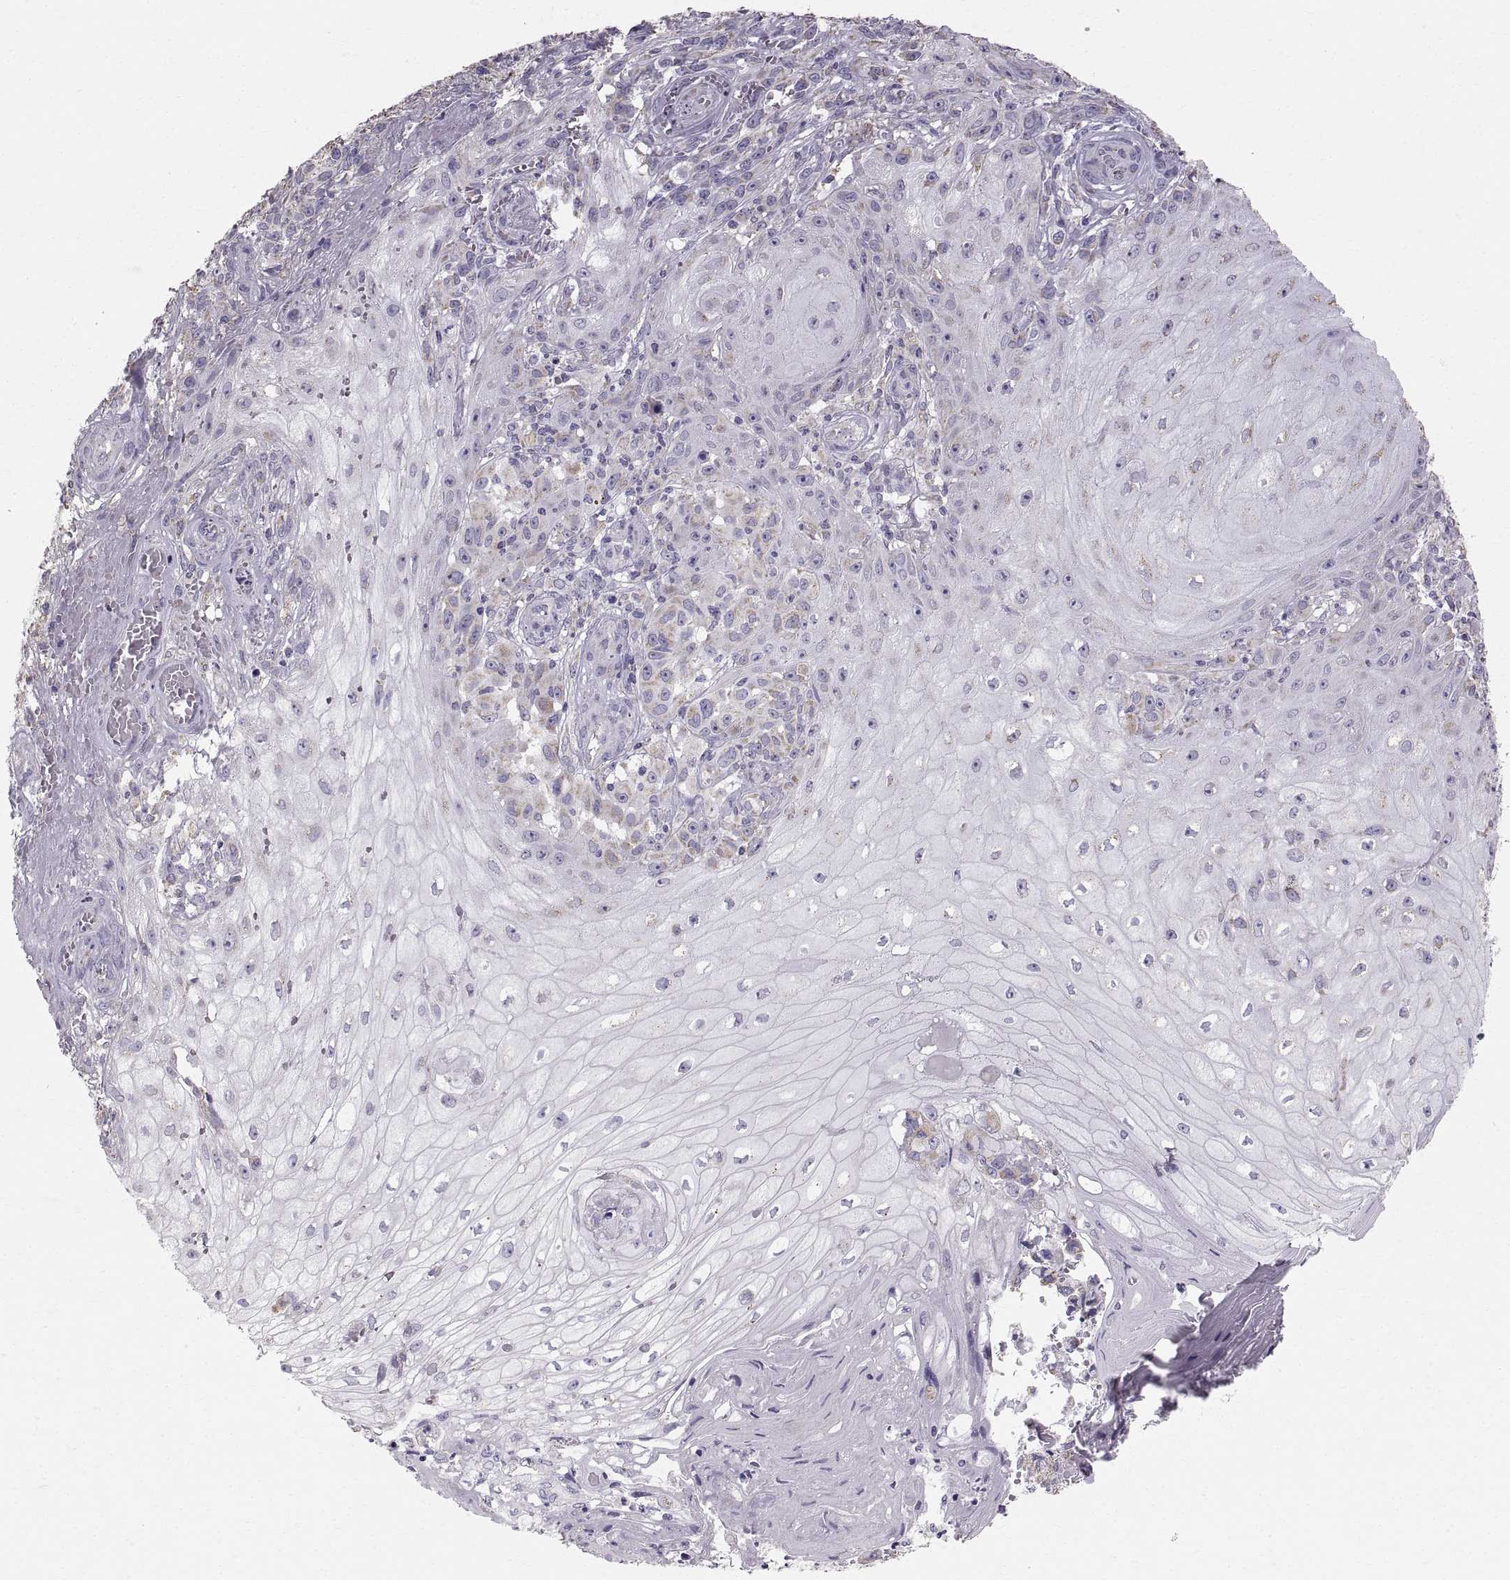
{"staining": {"intensity": "weak", "quantity": "25%-75%", "location": "cytoplasmic/membranous"}, "tissue": "melanoma", "cell_type": "Tumor cells", "image_type": "cancer", "snomed": [{"axis": "morphology", "description": "Malignant melanoma, NOS"}, {"axis": "topography", "description": "Skin"}], "caption": "Weak cytoplasmic/membranous expression for a protein is seen in about 25%-75% of tumor cells of melanoma using immunohistochemistry.", "gene": "STMND1", "patient": {"sex": "female", "age": 53}}